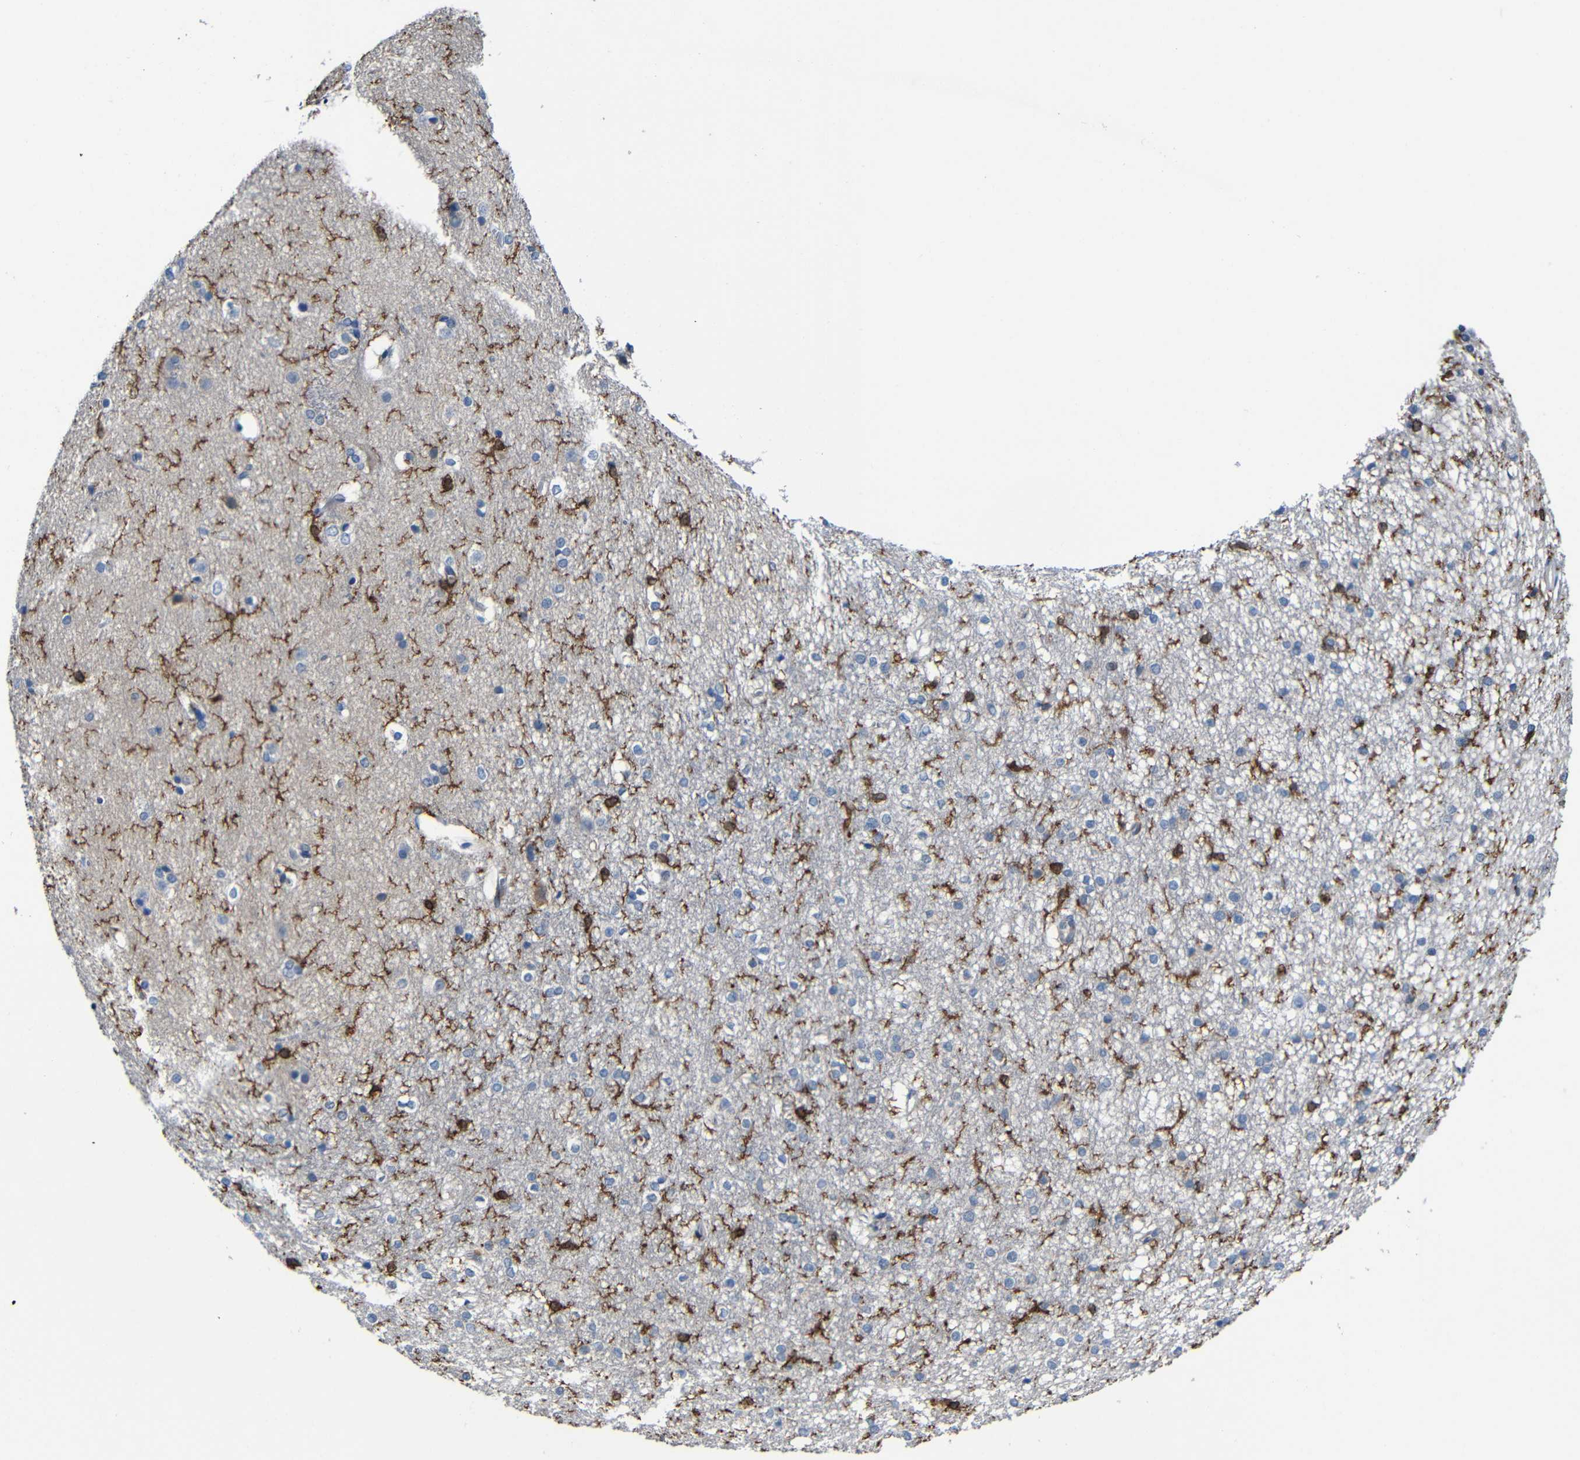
{"staining": {"intensity": "strong", "quantity": "<25%", "location": "cytoplasmic/membranous"}, "tissue": "caudate", "cell_type": "Glial cells", "image_type": "normal", "snomed": [{"axis": "morphology", "description": "Normal tissue, NOS"}, {"axis": "topography", "description": "Lateral ventricle wall"}], "caption": "Unremarkable caudate exhibits strong cytoplasmic/membranous expression in about <25% of glial cells.", "gene": "P2RY12", "patient": {"sex": "female", "age": 19}}